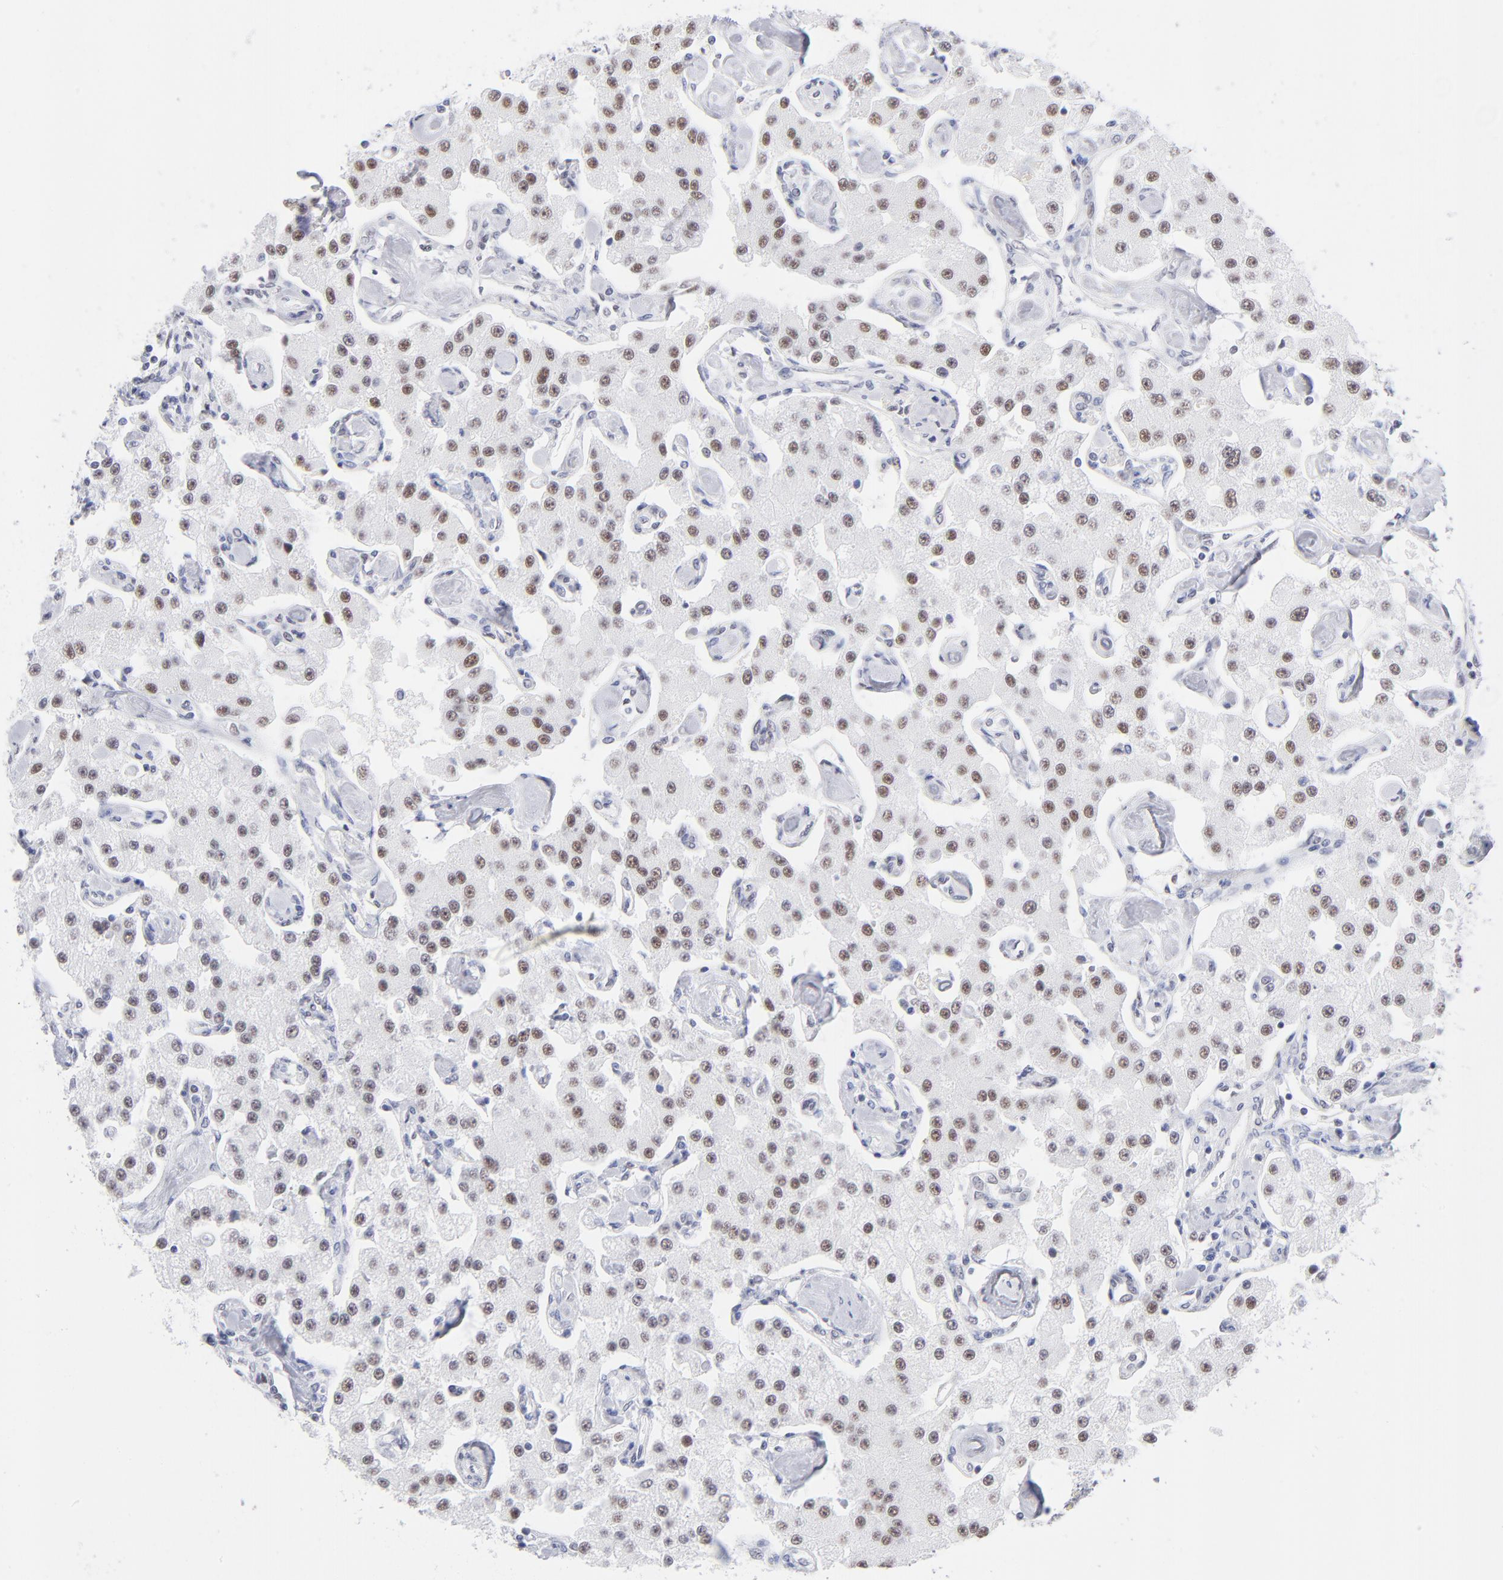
{"staining": {"intensity": "moderate", "quantity": ">75%", "location": "nuclear"}, "tissue": "carcinoid", "cell_type": "Tumor cells", "image_type": "cancer", "snomed": [{"axis": "morphology", "description": "Carcinoid, malignant, NOS"}, {"axis": "topography", "description": "Pancreas"}], "caption": "Carcinoid was stained to show a protein in brown. There is medium levels of moderate nuclear staining in approximately >75% of tumor cells.", "gene": "SNRPB", "patient": {"sex": "male", "age": 41}}